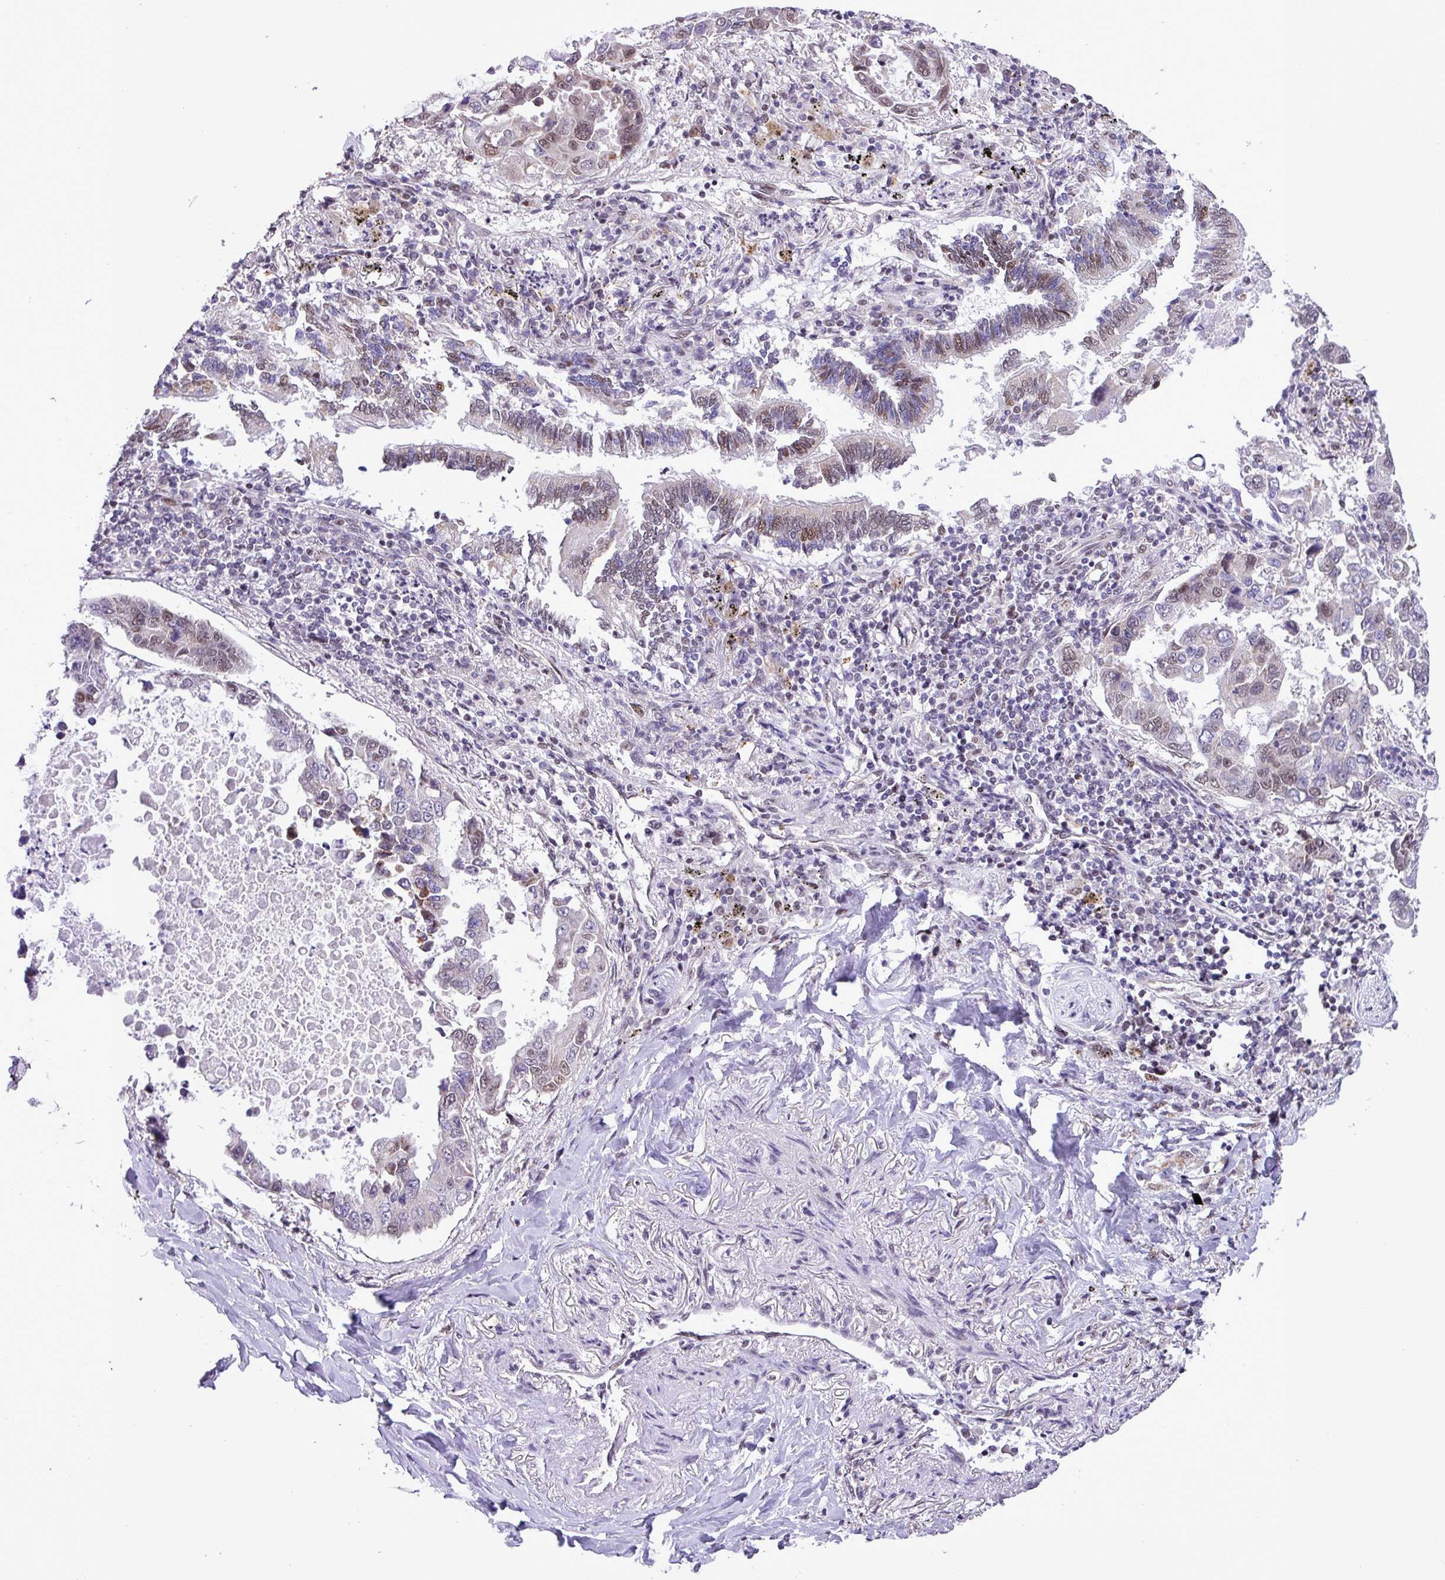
{"staining": {"intensity": "moderate", "quantity": "<25%", "location": "nuclear"}, "tissue": "lung cancer", "cell_type": "Tumor cells", "image_type": "cancer", "snomed": [{"axis": "morphology", "description": "Adenocarcinoma, NOS"}, {"axis": "topography", "description": "Lung"}], "caption": "Immunohistochemistry of lung cancer (adenocarcinoma) exhibits low levels of moderate nuclear staining in about <25% of tumor cells.", "gene": "ZNF354A", "patient": {"sex": "male", "age": 64}}